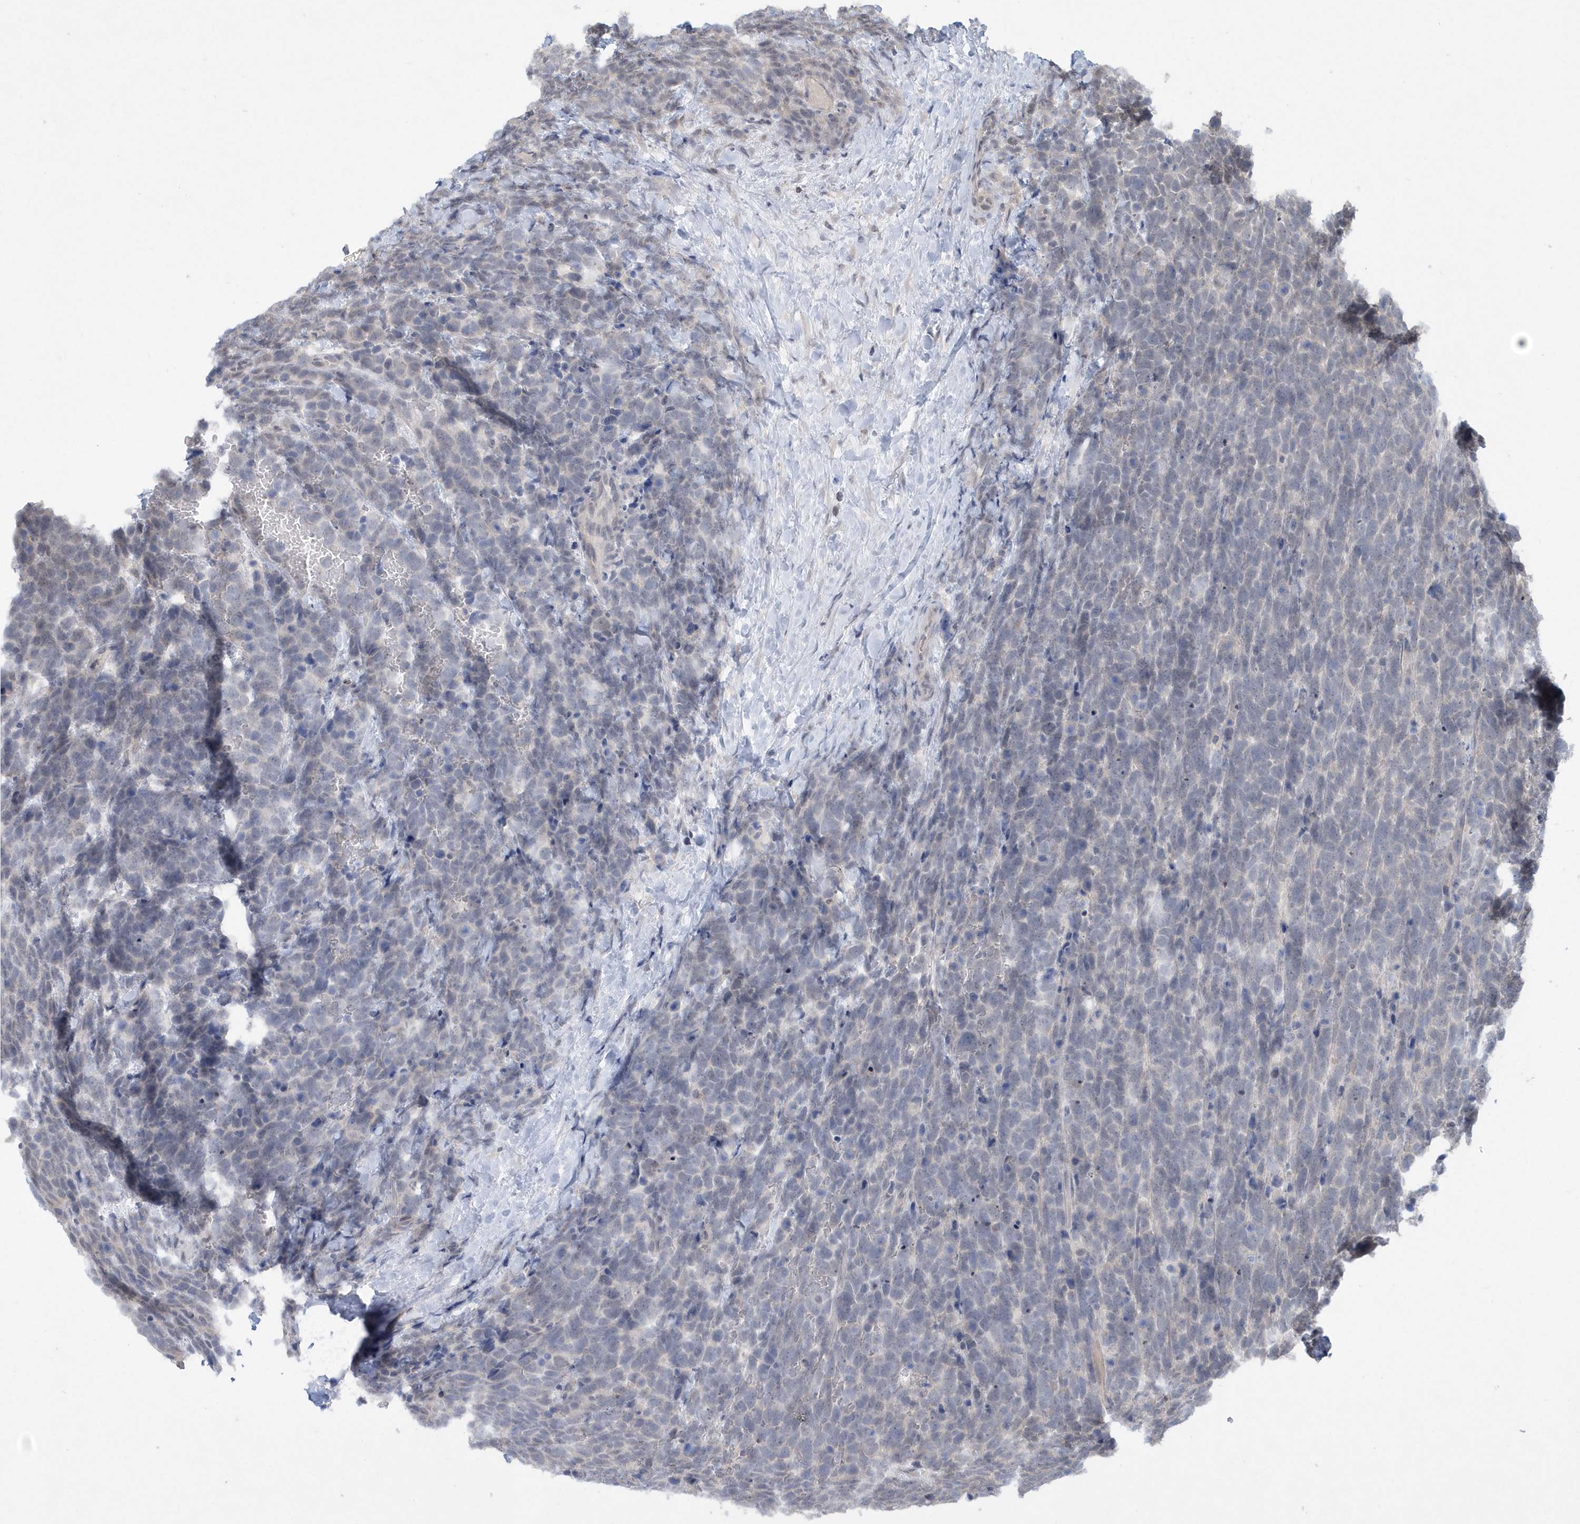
{"staining": {"intensity": "negative", "quantity": "none", "location": "none"}, "tissue": "urothelial cancer", "cell_type": "Tumor cells", "image_type": "cancer", "snomed": [{"axis": "morphology", "description": "Urothelial carcinoma, High grade"}, {"axis": "topography", "description": "Urinary bladder"}], "caption": "This is an immunohistochemistry image of human high-grade urothelial carcinoma. There is no expression in tumor cells.", "gene": "TSPEAR", "patient": {"sex": "female", "age": 82}}